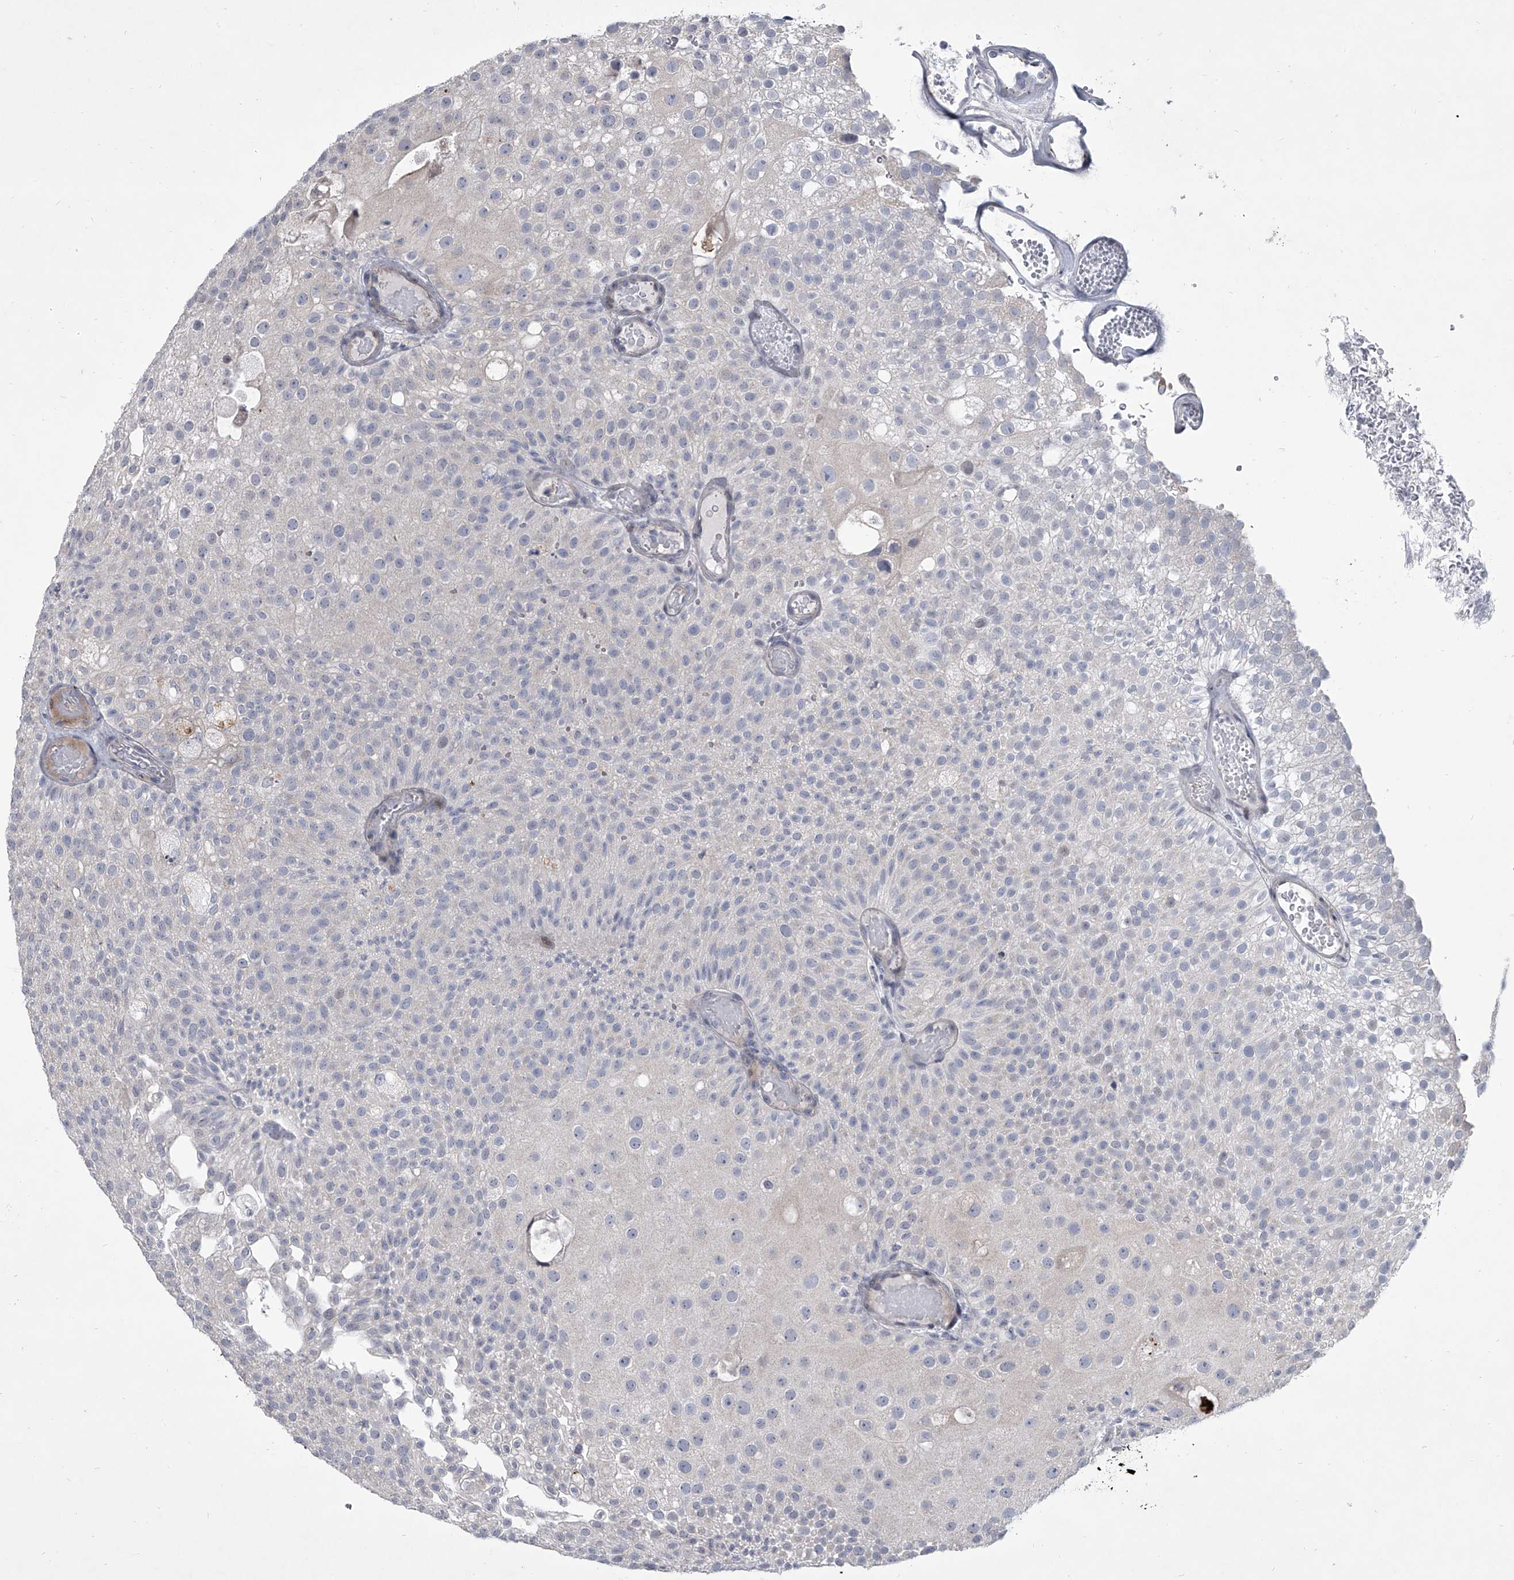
{"staining": {"intensity": "negative", "quantity": "none", "location": "none"}, "tissue": "urothelial cancer", "cell_type": "Tumor cells", "image_type": "cancer", "snomed": [{"axis": "morphology", "description": "Urothelial carcinoma, Low grade"}, {"axis": "topography", "description": "Urinary bladder"}], "caption": "The micrograph shows no significant staining in tumor cells of urothelial cancer.", "gene": "HEATR6", "patient": {"sex": "male", "age": 78}}